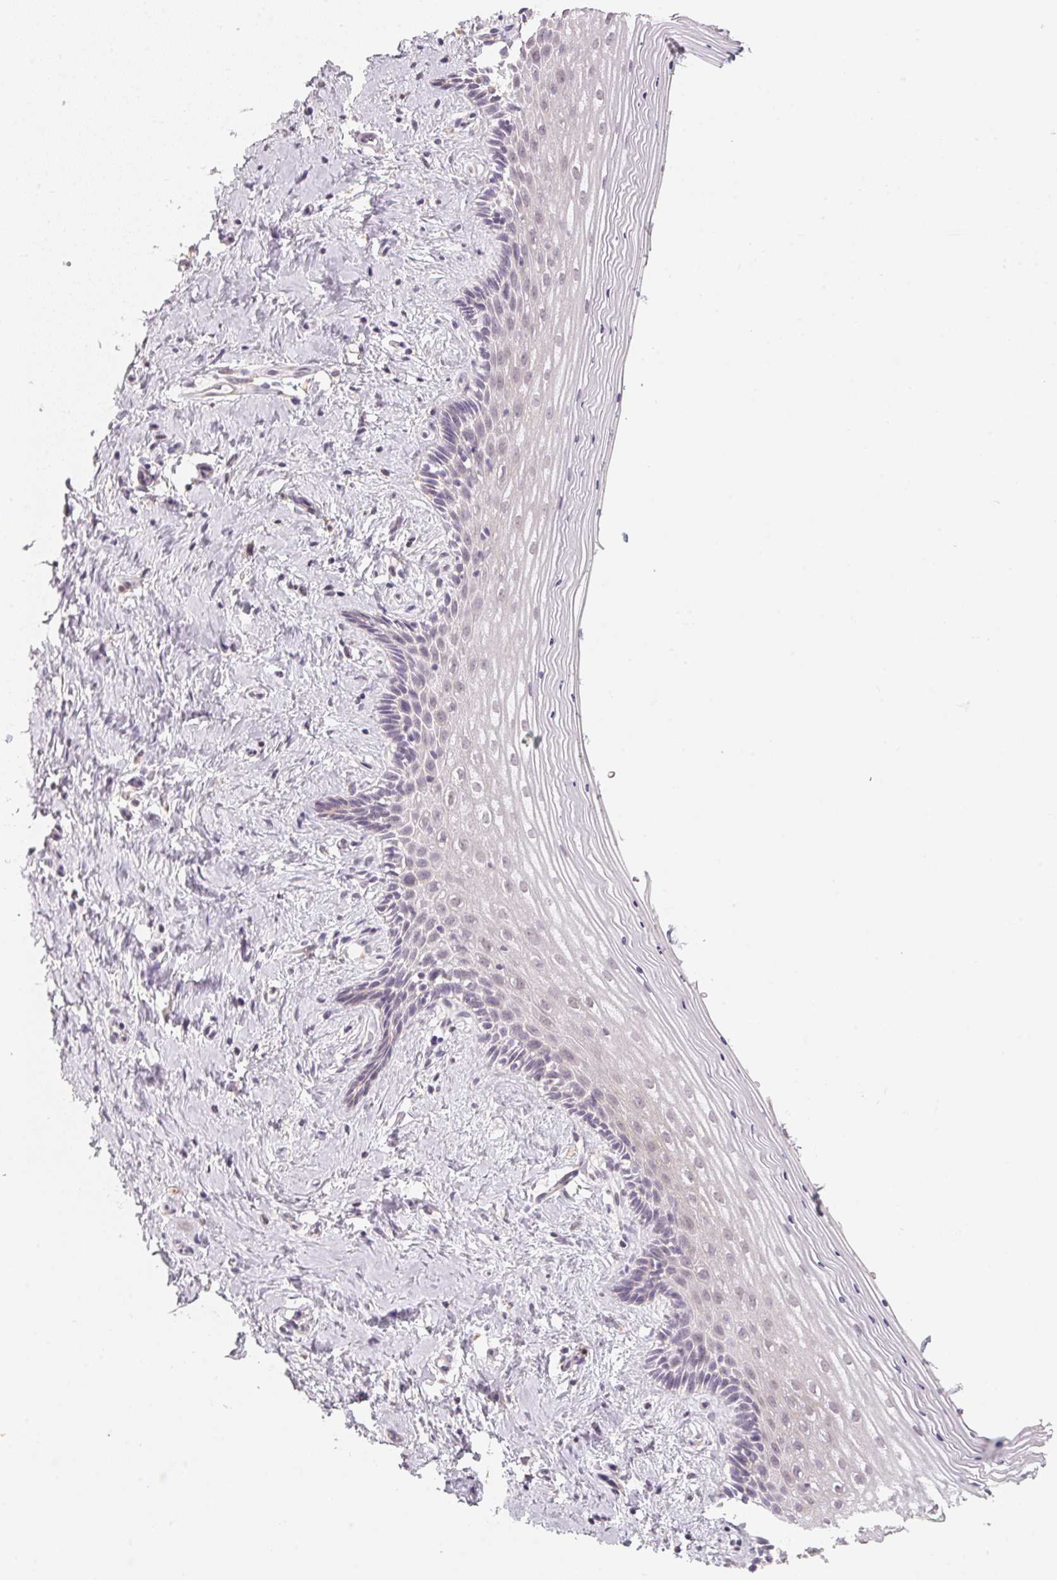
{"staining": {"intensity": "negative", "quantity": "none", "location": "none"}, "tissue": "vagina", "cell_type": "Squamous epithelial cells", "image_type": "normal", "snomed": [{"axis": "morphology", "description": "Normal tissue, NOS"}, {"axis": "topography", "description": "Vagina"}], "caption": "Squamous epithelial cells are negative for protein expression in normal human vagina. Nuclei are stained in blue.", "gene": "ANKRD31", "patient": {"sex": "female", "age": 42}}